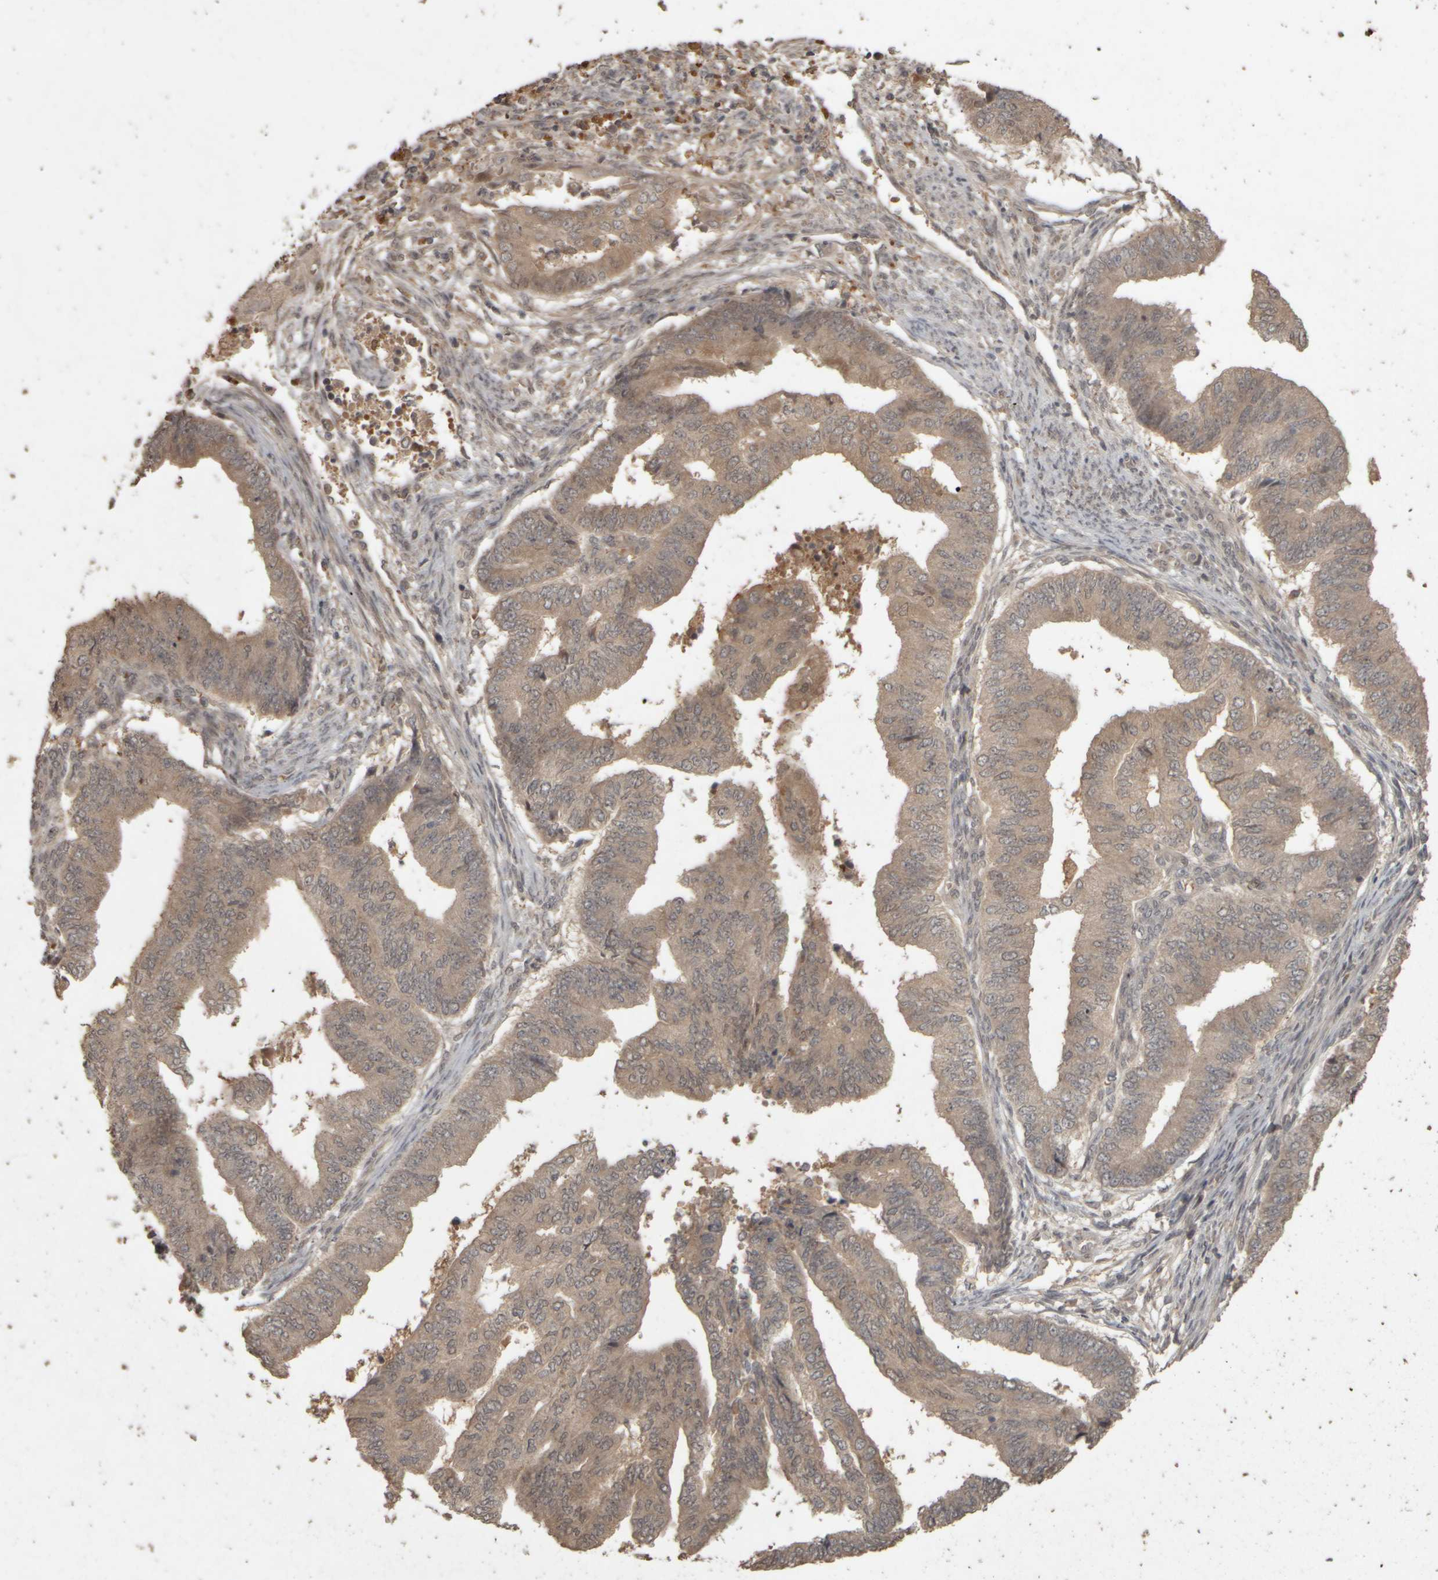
{"staining": {"intensity": "weak", "quantity": ">75%", "location": "cytoplasmic/membranous"}, "tissue": "endometrial cancer", "cell_type": "Tumor cells", "image_type": "cancer", "snomed": [{"axis": "morphology", "description": "Polyp, NOS"}, {"axis": "morphology", "description": "Adenocarcinoma, NOS"}, {"axis": "morphology", "description": "Adenoma, NOS"}, {"axis": "topography", "description": "Endometrium"}], "caption": "Immunohistochemical staining of endometrial cancer (polyp) demonstrates low levels of weak cytoplasmic/membranous expression in approximately >75% of tumor cells. (DAB (3,3'-diaminobenzidine) IHC with brightfield microscopy, high magnification).", "gene": "ACO1", "patient": {"sex": "female", "age": 79}}